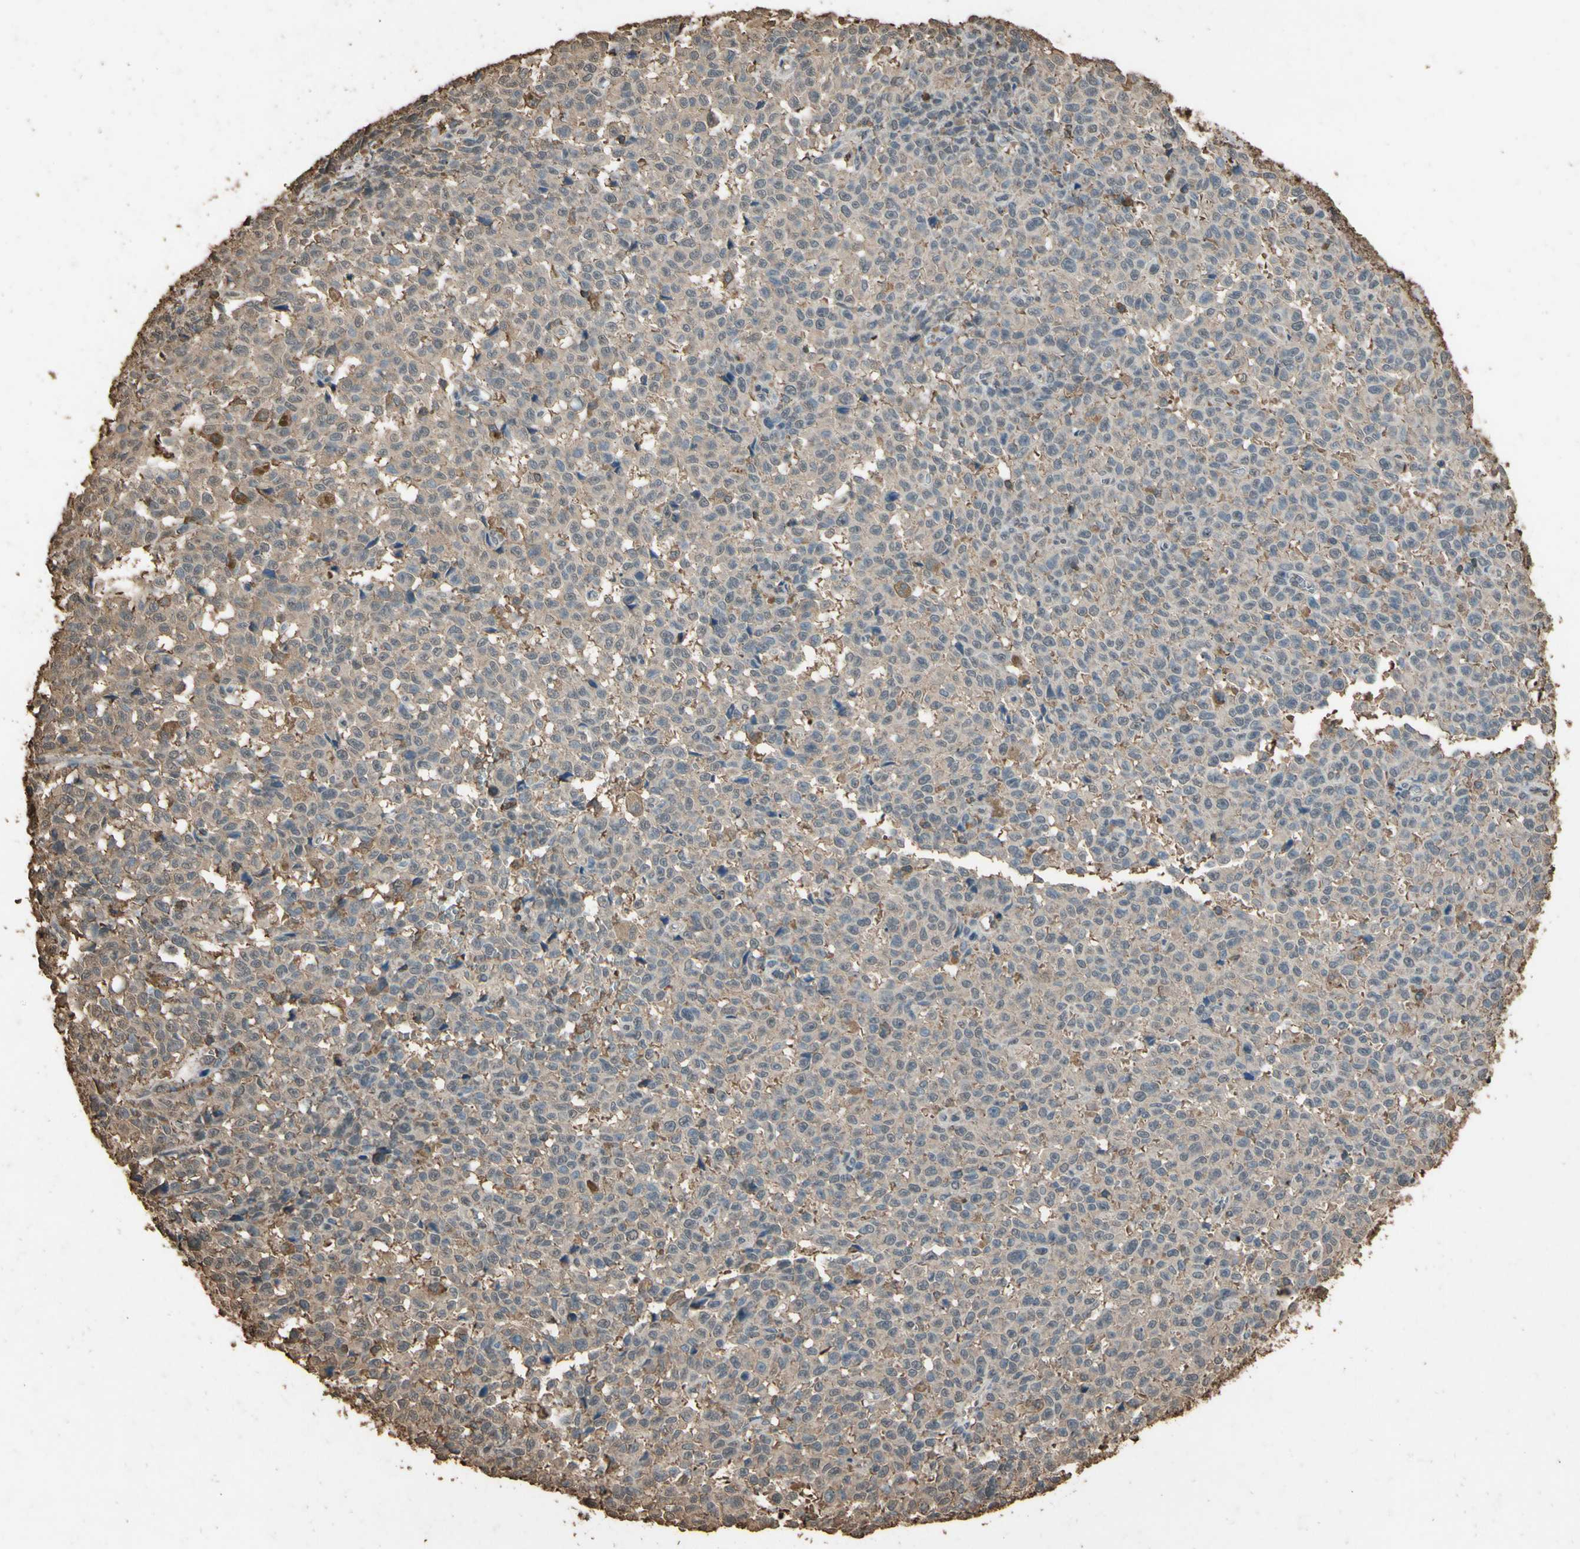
{"staining": {"intensity": "weak", "quantity": ">75%", "location": "cytoplasmic/membranous"}, "tissue": "melanoma", "cell_type": "Tumor cells", "image_type": "cancer", "snomed": [{"axis": "morphology", "description": "Malignant melanoma, NOS"}, {"axis": "topography", "description": "Skin"}], "caption": "This photomicrograph displays immunohistochemistry staining of melanoma, with low weak cytoplasmic/membranous staining in about >75% of tumor cells.", "gene": "TNFSF13B", "patient": {"sex": "female", "age": 82}}